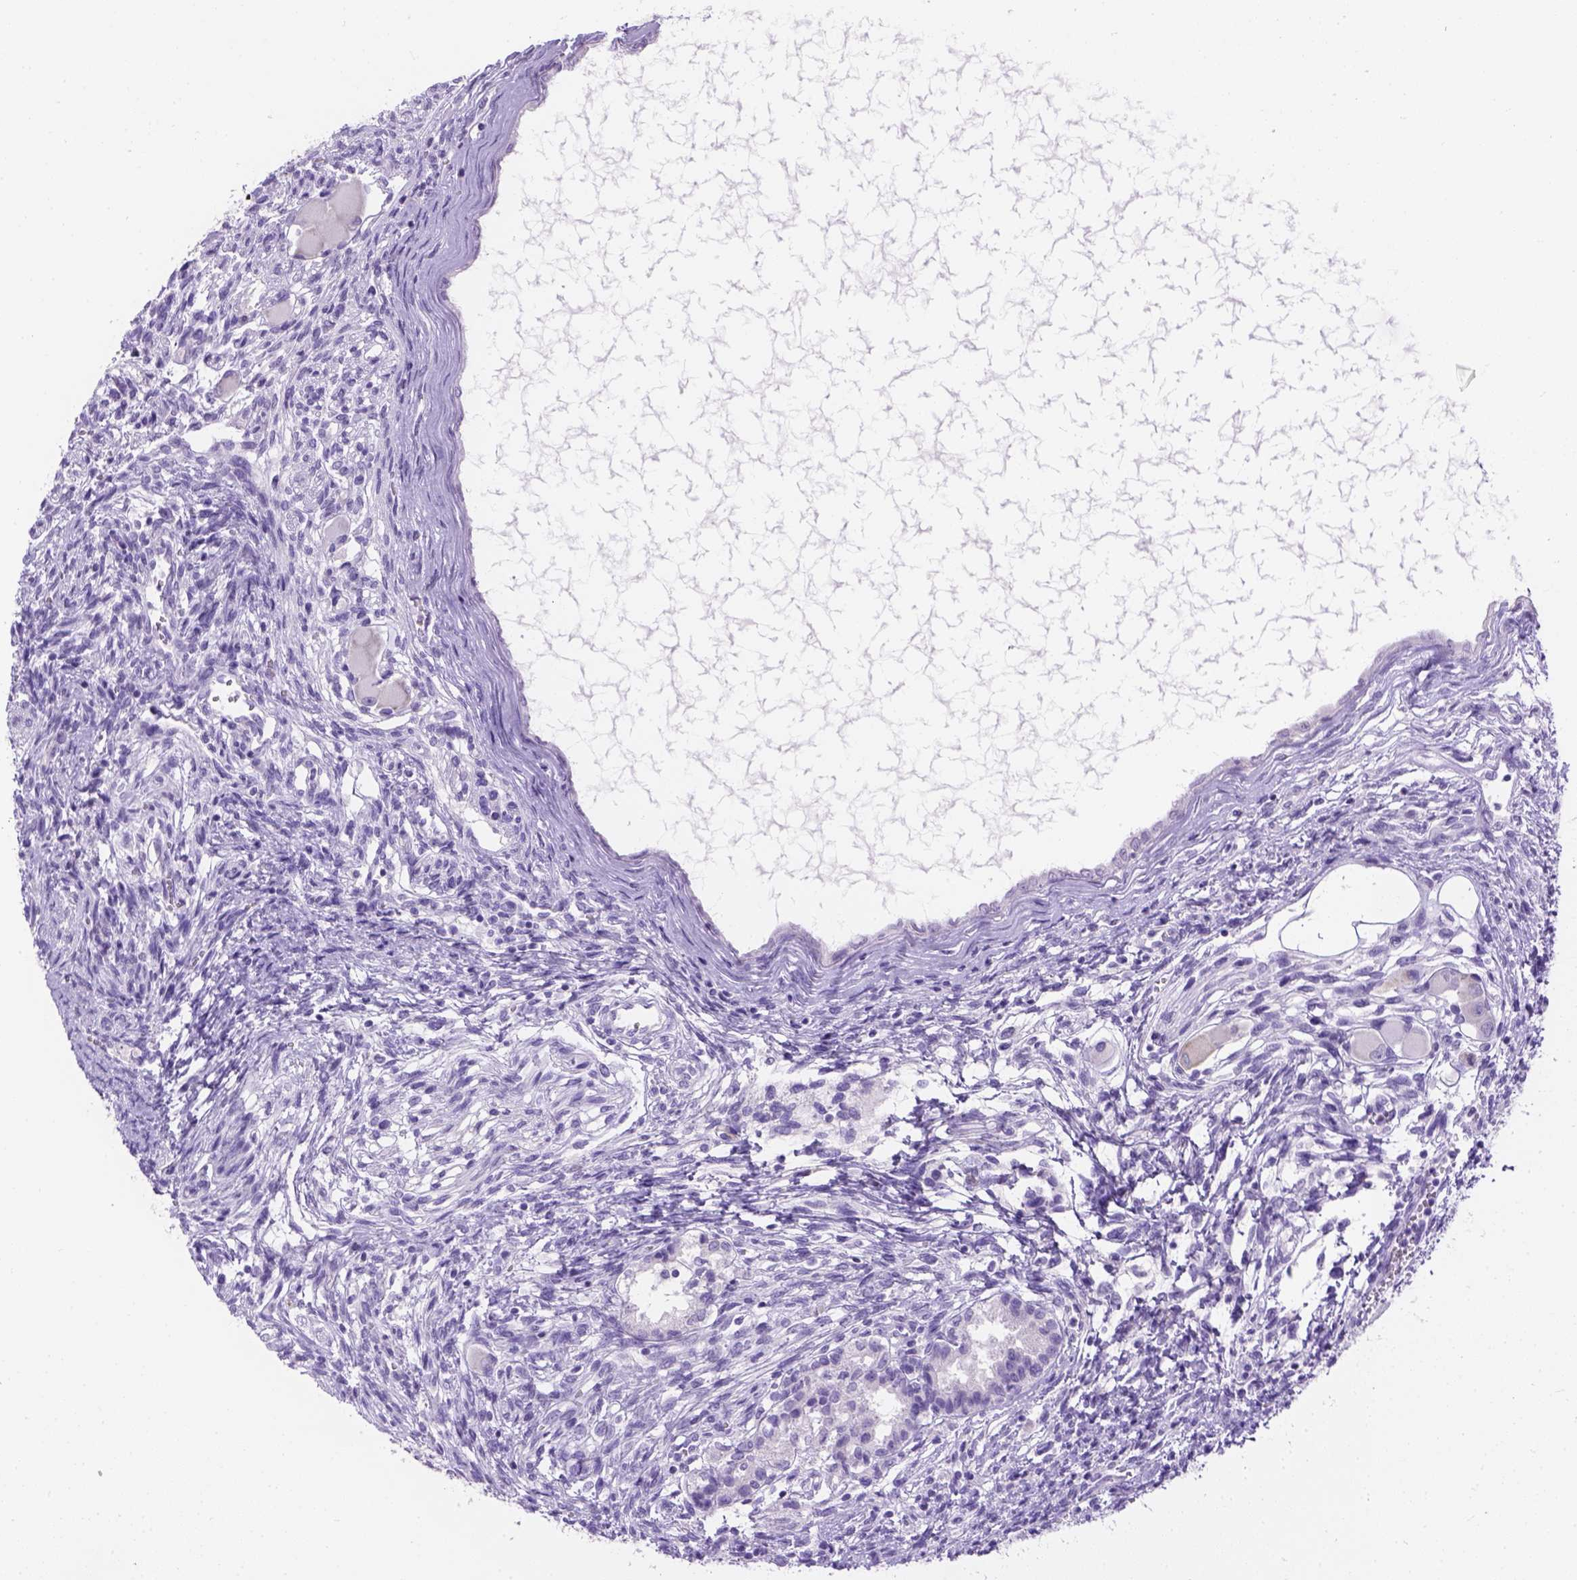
{"staining": {"intensity": "negative", "quantity": "none", "location": "none"}, "tissue": "testis cancer", "cell_type": "Tumor cells", "image_type": "cancer", "snomed": [{"axis": "morphology", "description": "Carcinoma, Embryonal, NOS"}, {"axis": "topography", "description": "Testis"}], "caption": "The histopathology image shows no staining of tumor cells in testis cancer (embryonal carcinoma).", "gene": "TMEM38A", "patient": {"sex": "male", "age": 37}}